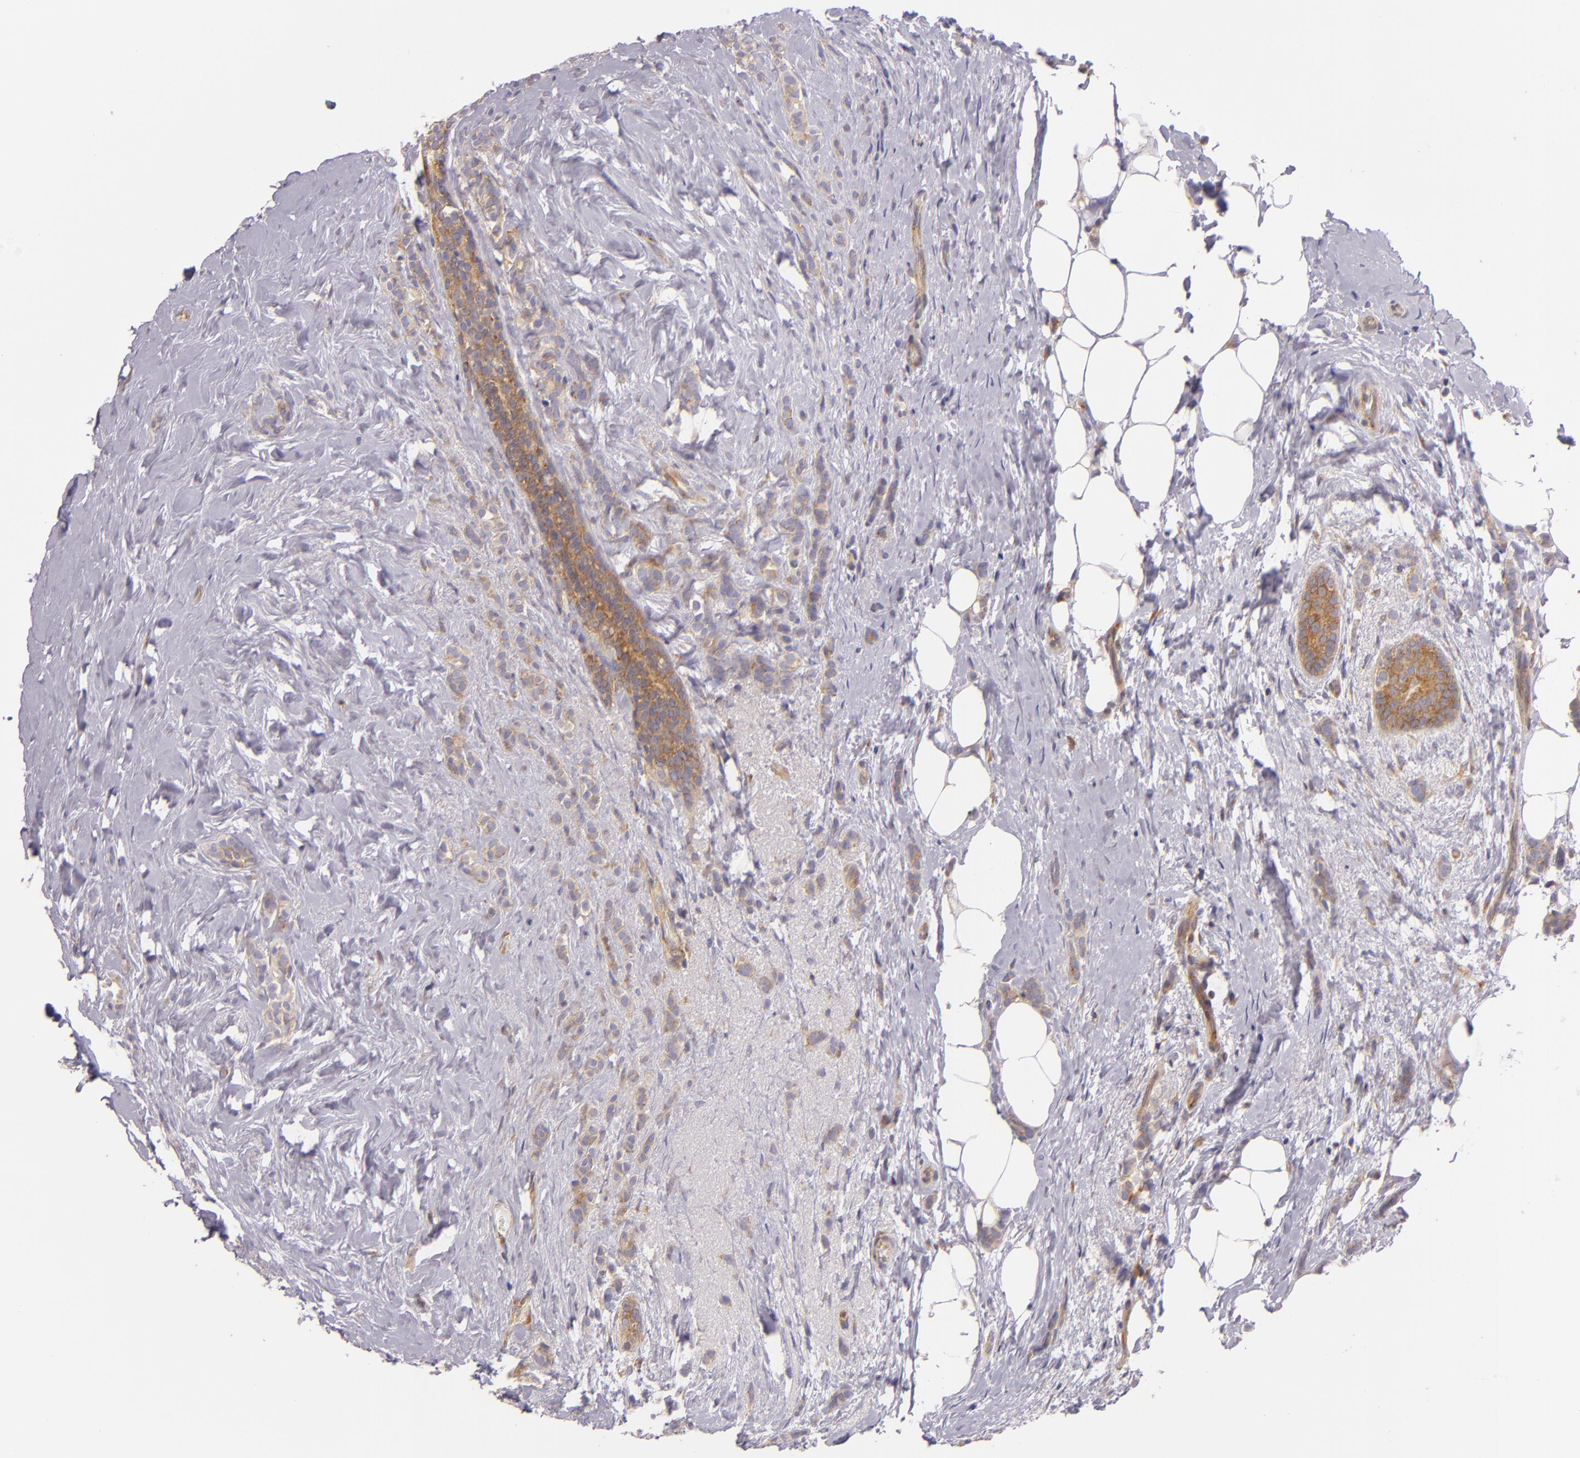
{"staining": {"intensity": "weak", "quantity": "25%-75%", "location": "cytoplasmic/membranous"}, "tissue": "breast cancer", "cell_type": "Tumor cells", "image_type": "cancer", "snomed": [{"axis": "morphology", "description": "Lobular carcinoma"}, {"axis": "topography", "description": "Breast"}], "caption": "Breast cancer stained with a brown dye demonstrates weak cytoplasmic/membranous positive staining in approximately 25%-75% of tumor cells.", "gene": "UPF3B", "patient": {"sex": "female", "age": 56}}